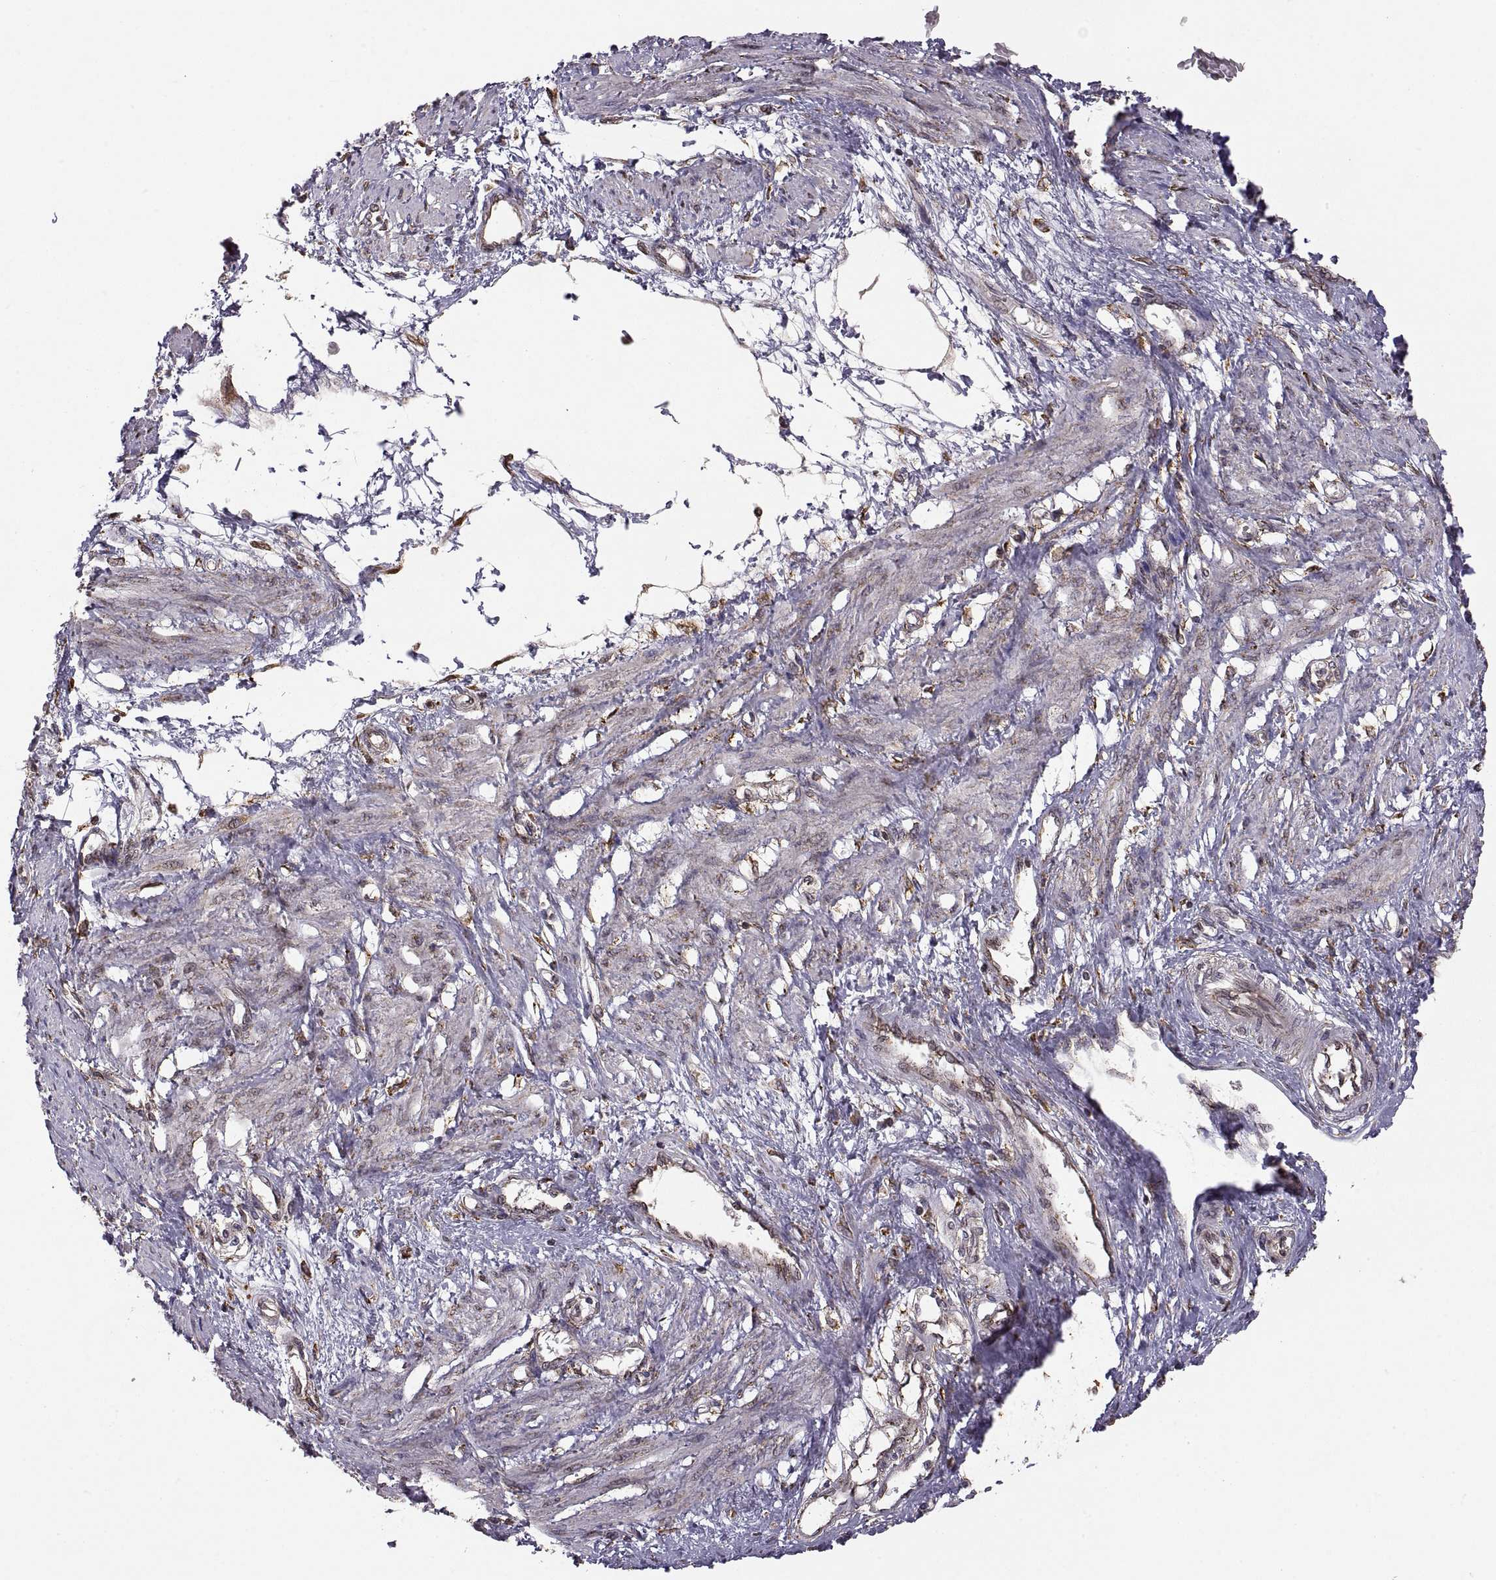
{"staining": {"intensity": "weak", "quantity": "25%-75%", "location": "cytoplasmic/membranous"}, "tissue": "smooth muscle", "cell_type": "Smooth muscle cells", "image_type": "normal", "snomed": [{"axis": "morphology", "description": "Normal tissue, NOS"}, {"axis": "topography", "description": "Smooth muscle"}, {"axis": "topography", "description": "Uterus"}], "caption": "Protein staining shows weak cytoplasmic/membranous staining in about 25%-75% of smooth muscle cells in normal smooth muscle.", "gene": "PDIA3", "patient": {"sex": "female", "age": 39}}